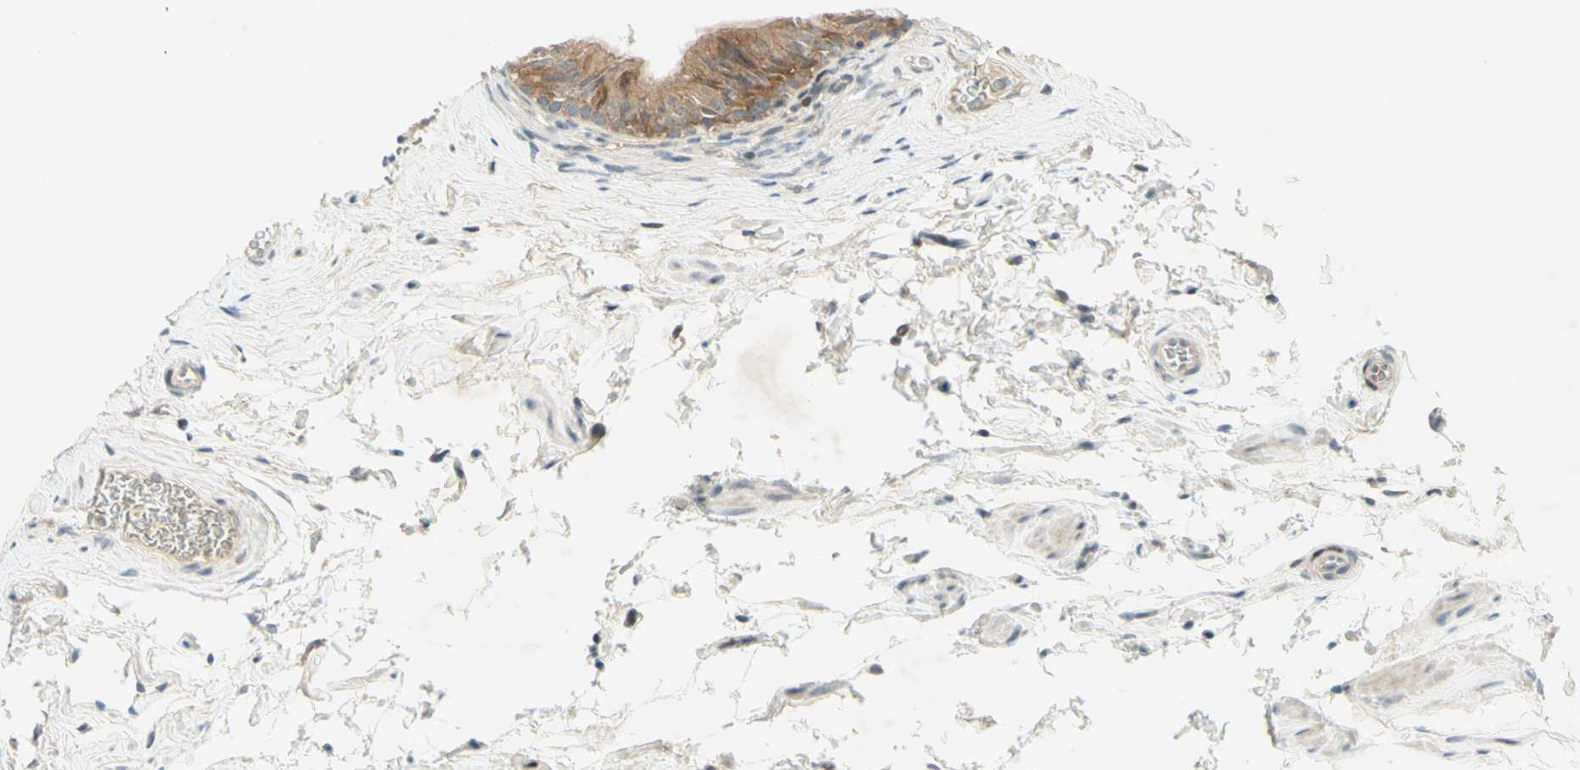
{"staining": {"intensity": "moderate", "quantity": ">75%", "location": "cytoplasmic/membranous"}, "tissue": "epididymis", "cell_type": "Glandular cells", "image_type": "normal", "snomed": [{"axis": "morphology", "description": "Normal tissue, NOS"}, {"axis": "topography", "description": "Epididymis"}], "caption": "Immunohistochemical staining of benign human epididymis demonstrates >75% levels of moderate cytoplasmic/membranous protein staining in about >75% of glandular cells. The staining was performed using DAB to visualize the protein expression in brown, while the nuclei were stained in blue with hematoxylin (Magnification: 20x).", "gene": "ETF1", "patient": {"sex": "male", "age": 36}}